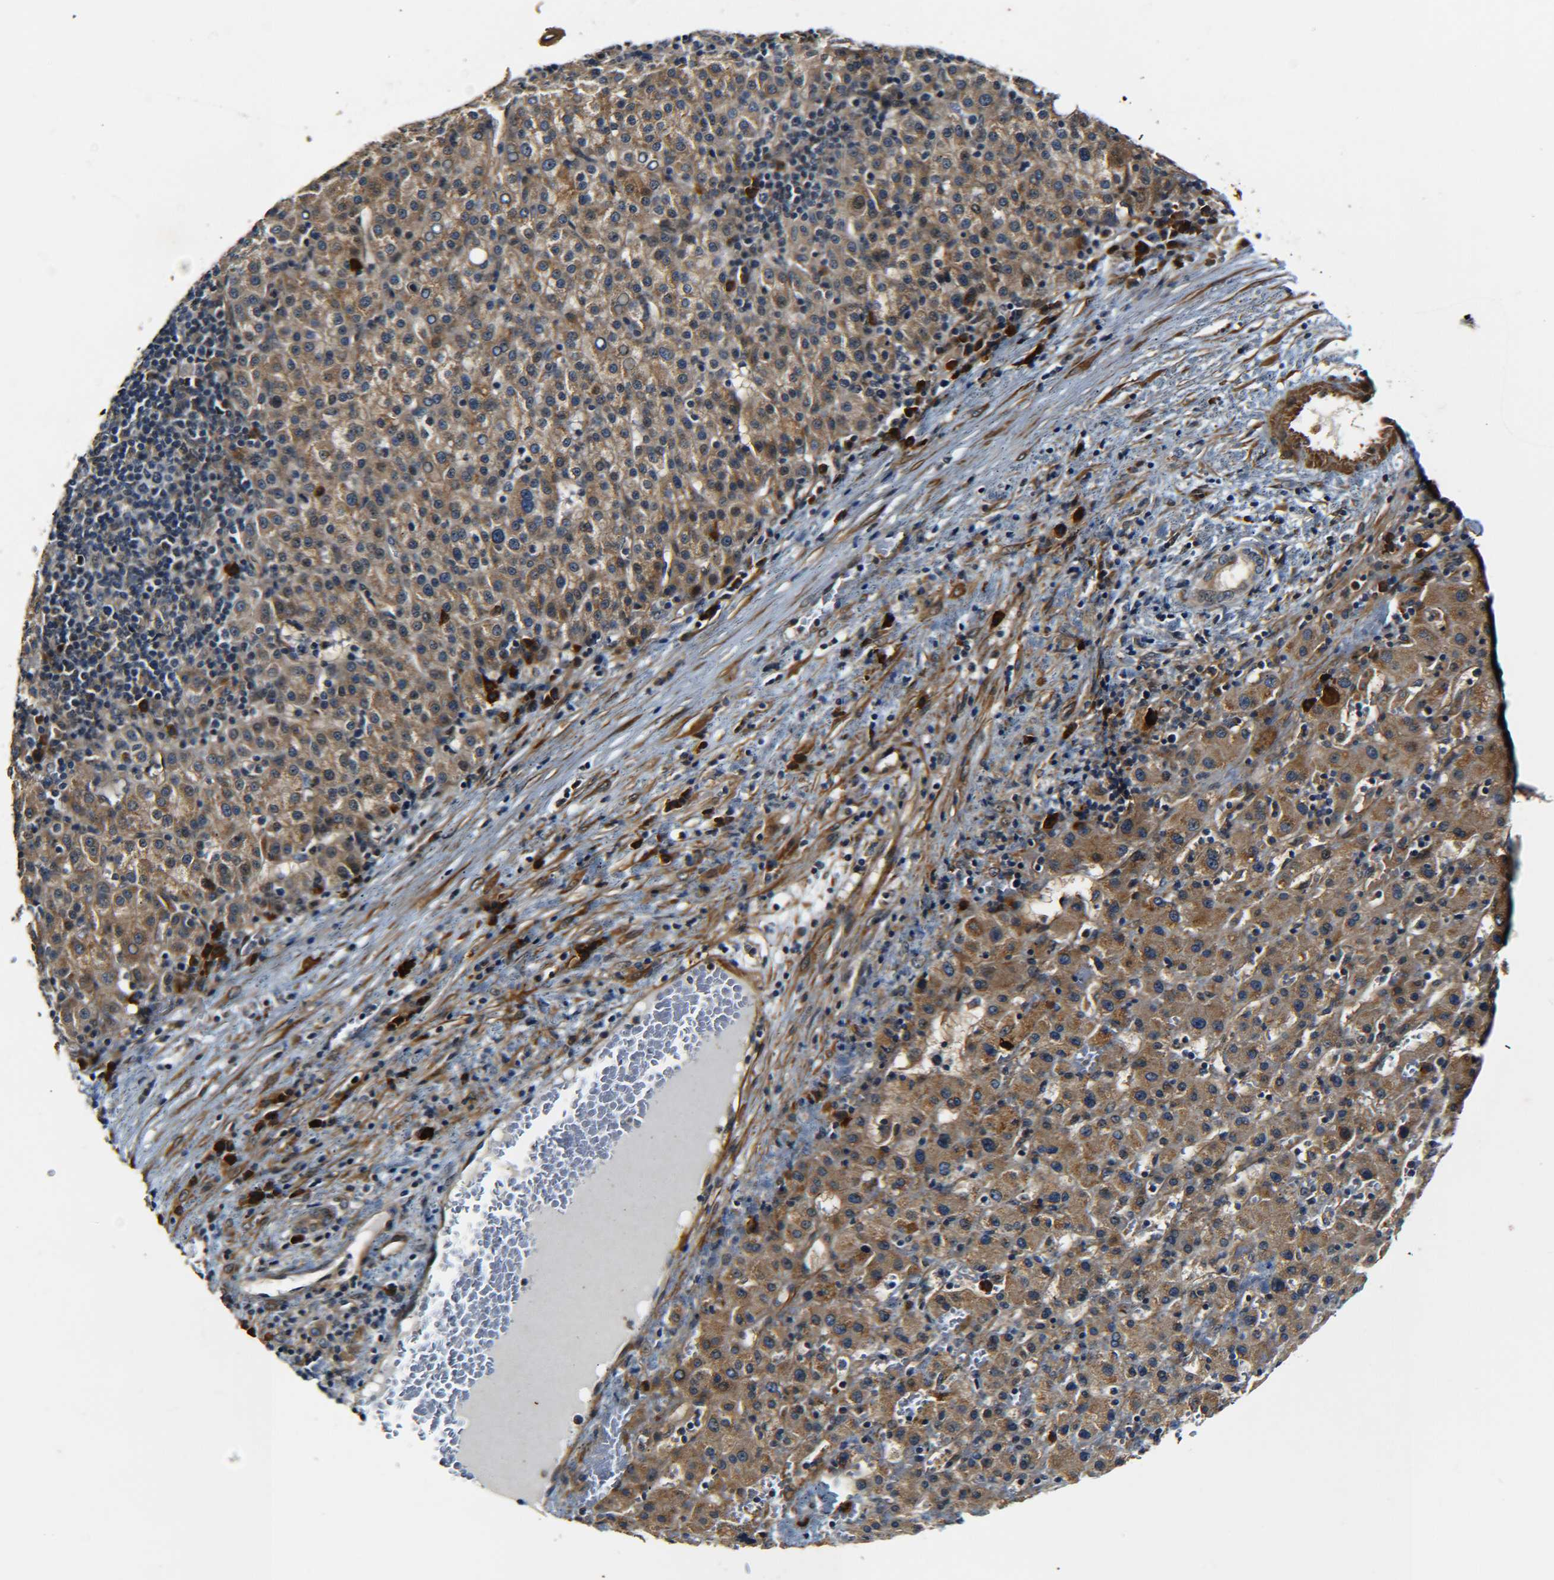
{"staining": {"intensity": "moderate", "quantity": ">75%", "location": "cytoplasmic/membranous"}, "tissue": "liver cancer", "cell_type": "Tumor cells", "image_type": "cancer", "snomed": [{"axis": "morphology", "description": "Carcinoma, Hepatocellular, NOS"}, {"axis": "topography", "description": "Liver"}], "caption": "A high-resolution histopathology image shows IHC staining of liver cancer (hepatocellular carcinoma), which exhibits moderate cytoplasmic/membranous positivity in about >75% of tumor cells. Immunohistochemistry (ihc) stains the protein in brown and the nuclei are stained blue.", "gene": "MEIS1", "patient": {"sex": "female", "age": 58}}